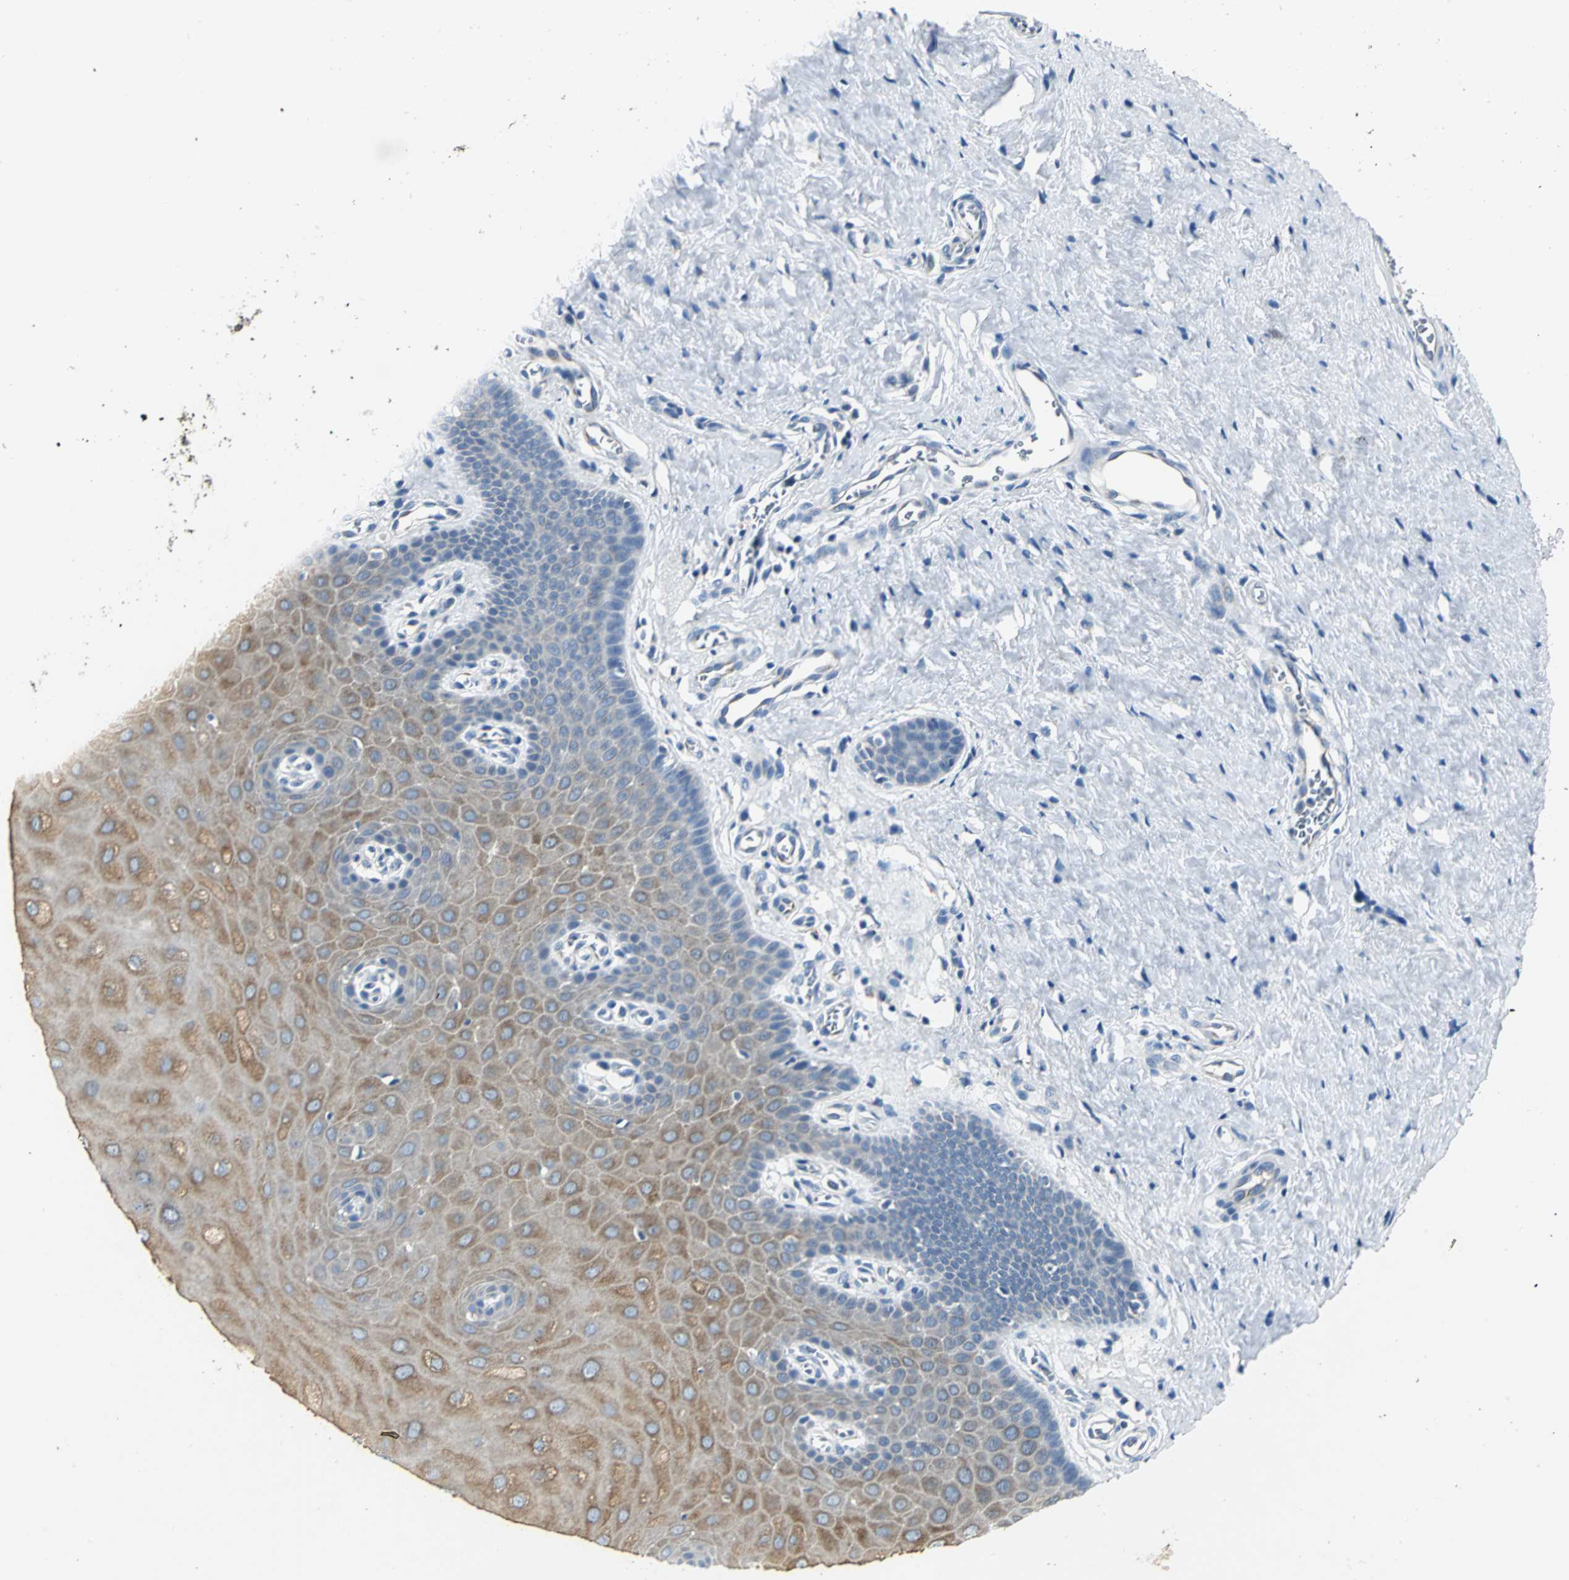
{"staining": {"intensity": "negative", "quantity": "none", "location": "none"}, "tissue": "cervix", "cell_type": "Glandular cells", "image_type": "normal", "snomed": [{"axis": "morphology", "description": "Normal tissue, NOS"}, {"axis": "topography", "description": "Cervix"}], "caption": "The immunohistochemistry micrograph has no significant expression in glandular cells of cervix.", "gene": "B3GNT2", "patient": {"sex": "female", "age": 55}}